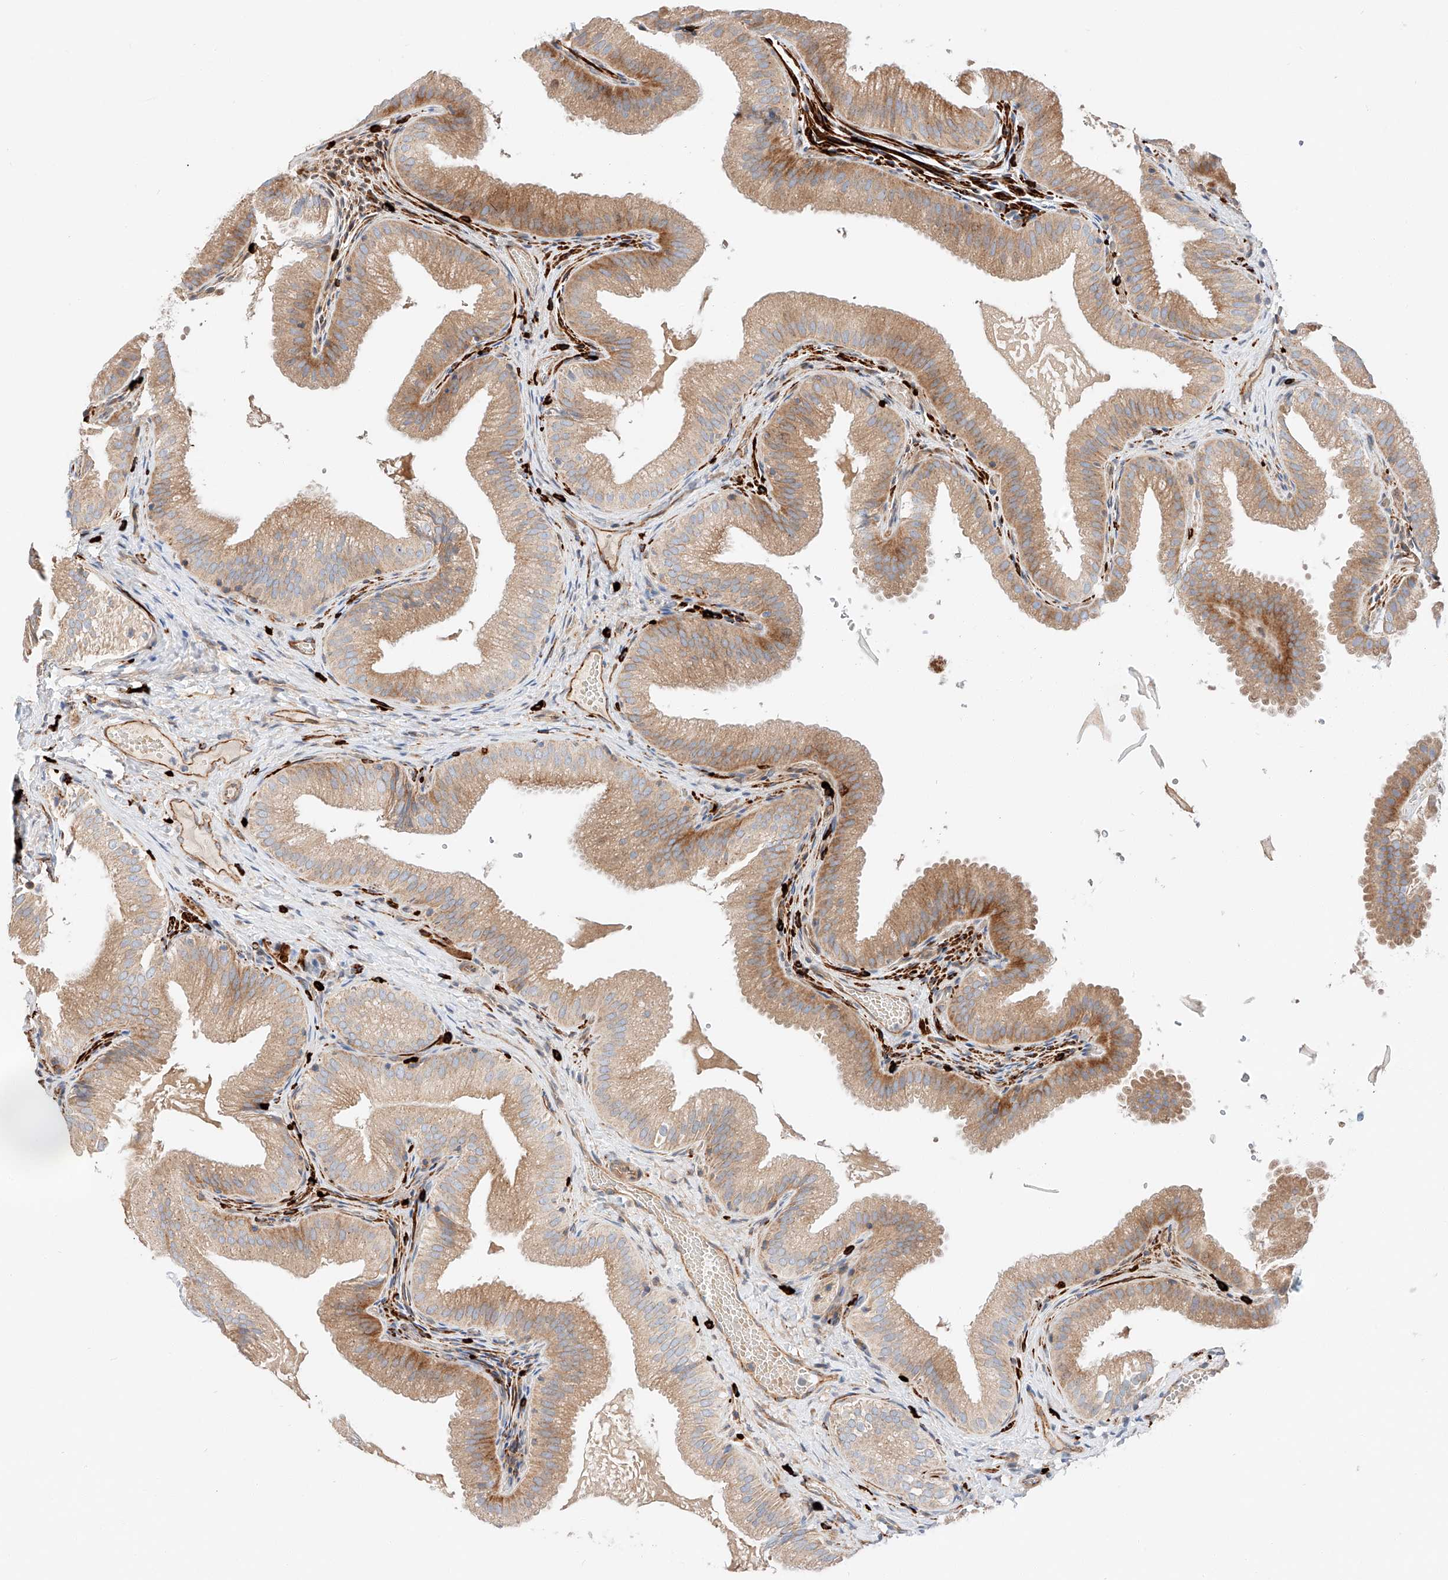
{"staining": {"intensity": "moderate", "quantity": ">75%", "location": "cytoplasmic/membranous"}, "tissue": "gallbladder", "cell_type": "Glandular cells", "image_type": "normal", "snomed": [{"axis": "morphology", "description": "Normal tissue, NOS"}, {"axis": "topography", "description": "Gallbladder"}], "caption": "The micrograph shows staining of normal gallbladder, revealing moderate cytoplasmic/membranous protein staining (brown color) within glandular cells. The staining was performed using DAB (3,3'-diaminobenzidine), with brown indicating positive protein expression. Nuclei are stained blue with hematoxylin.", "gene": "MINDY4", "patient": {"sex": "female", "age": 30}}